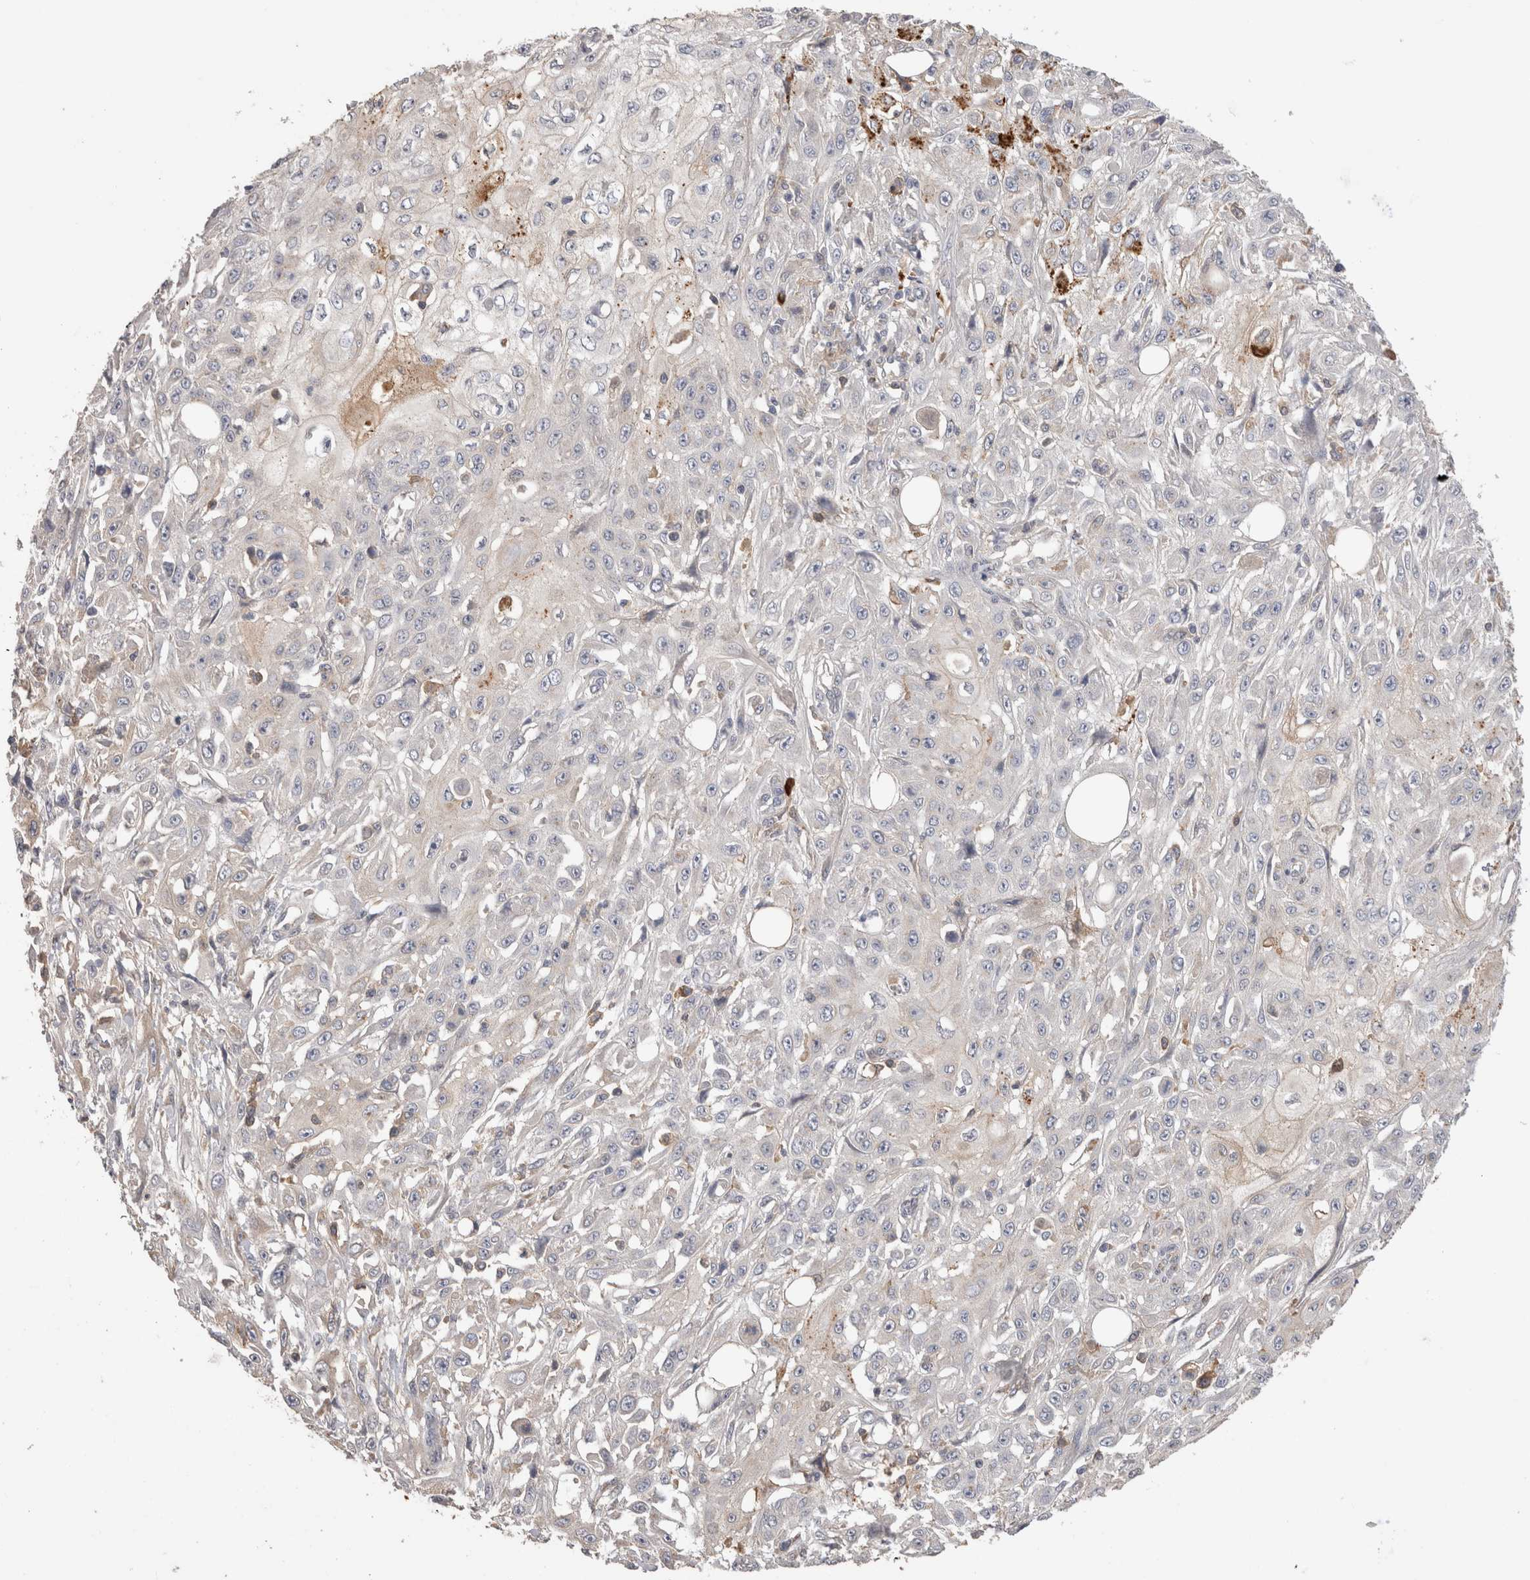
{"staining": {"intensity": "negative", "quantity": "none", "location": "none"}, "tissue": "skin cancer", "cell_type": "Tumor cells", "image_type": "cancer", "snomed": [{"axis": "morphology", "description": "Squamous cell carcinoma, NOS"}, {"axis": "morphology", "description": "Squamous cell carcinoma, metastatic, NOS"}, {"axis": "topography", "description": "Skin"}, {"axis": "topography", "description": "Lymph node"}], "caption": "Skin squamous cell carcinoma was stained to show a protein in brown. There is no significant staining in tumor cells. (DAB immunohistochemistry (IHC) visualized using brightfield microscopy, high magnification).", "gene": "PPP3CC", "patient": {"sex": "male", "age": 75}}